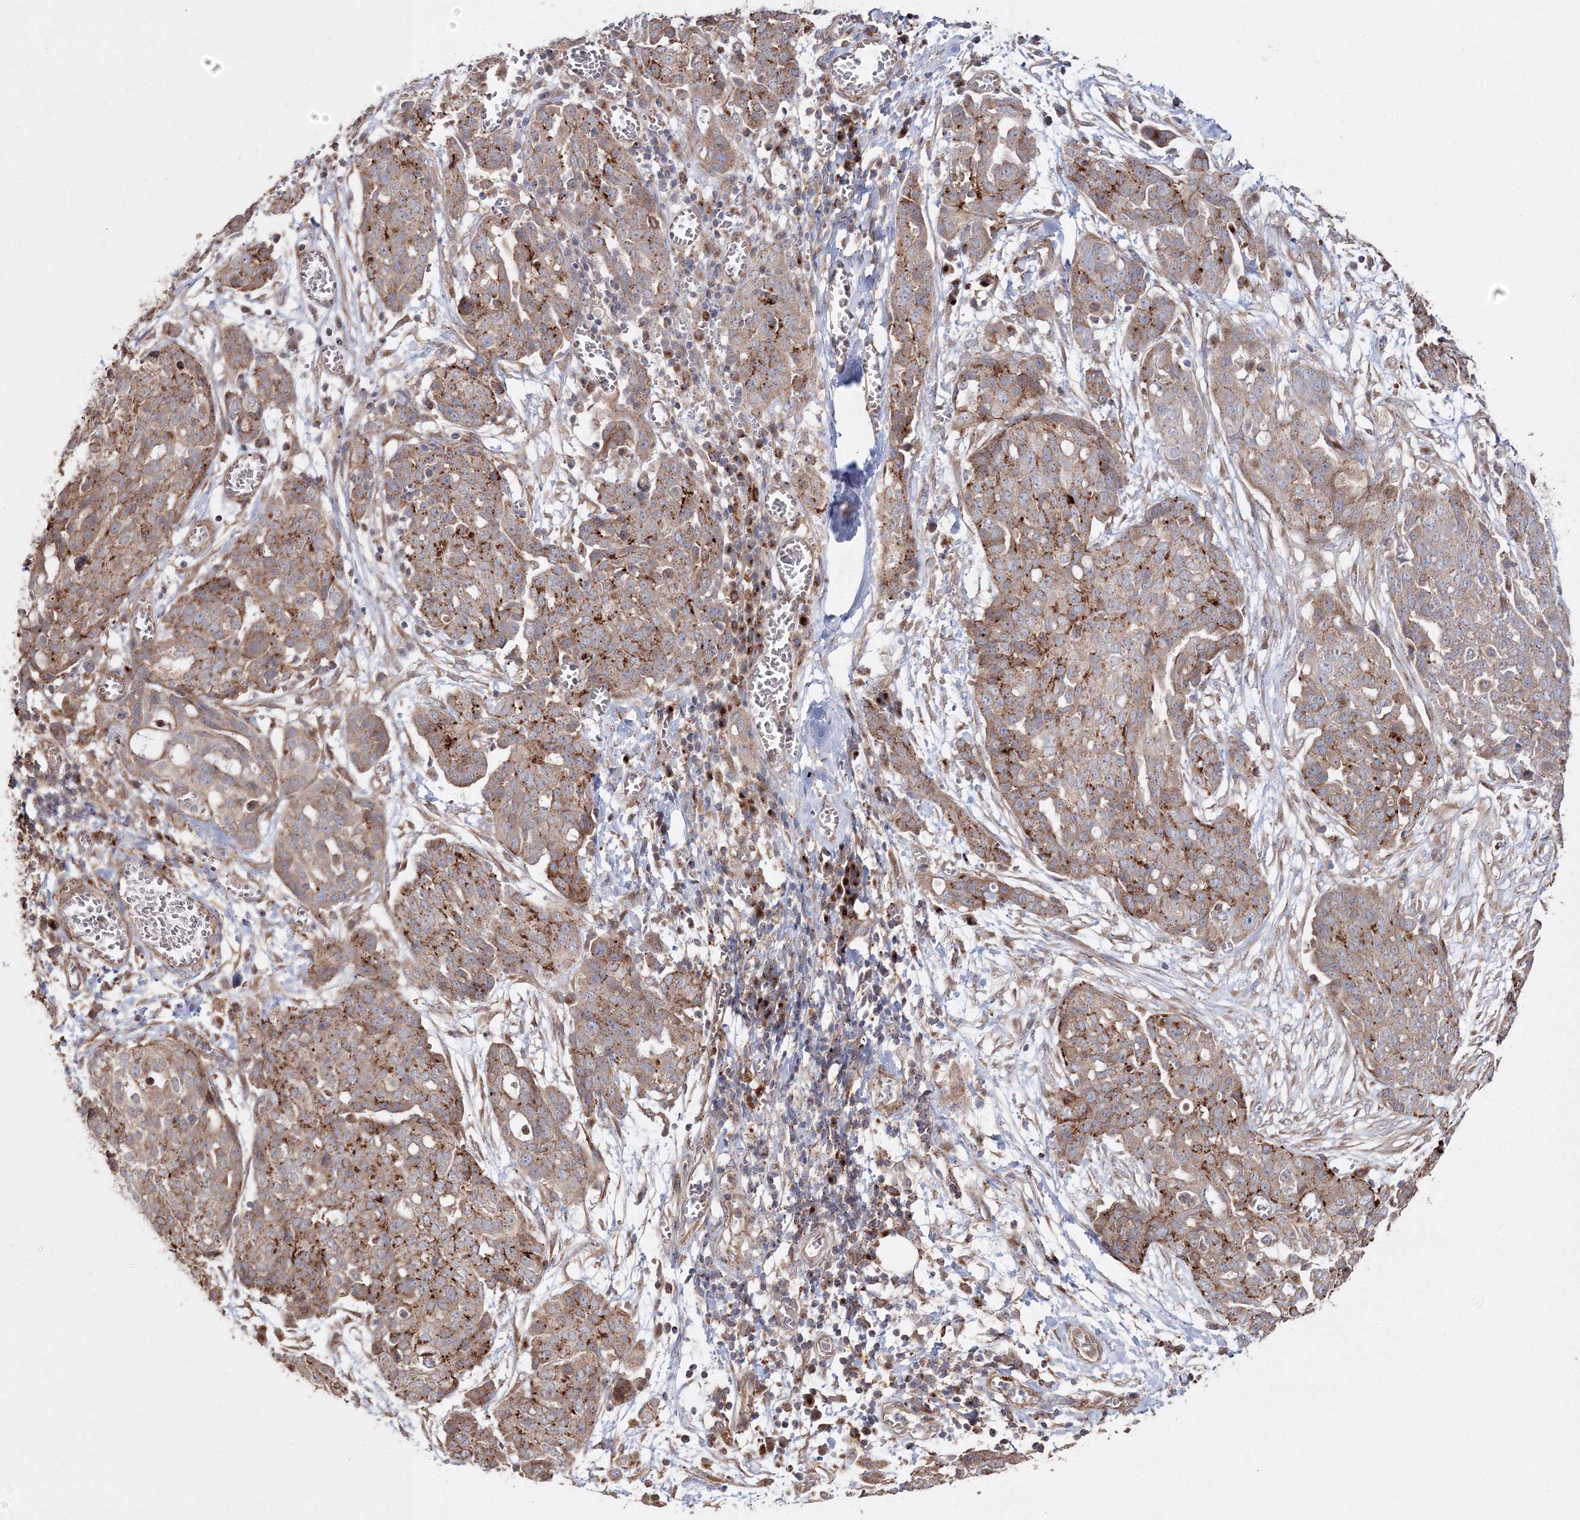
{"staining": {"intensity": "moderate", "quantity": ">75%", "location": "cytoplasmic/membranous"}, "tissue": "ovarian cancer", "cell_type": "Tumor cells", "image_type": "cancer", "snomed": [{"axis": "morphology", "description": "Cystadenocarcinoma, serous, NOS"}, {"axis": "topography", "description": "Soft tissue"}, {"axis": "topography", "description": "Ovary"}], "caption": "Protein positivity by immunohistochemistry (IHC) demonstrates moderate cytoplasmic/membranous staining in approximately >75% of tumor cells in ovarian cancer.", "gene": "DDO", "patient": {"sex": "female", "age": 57}}